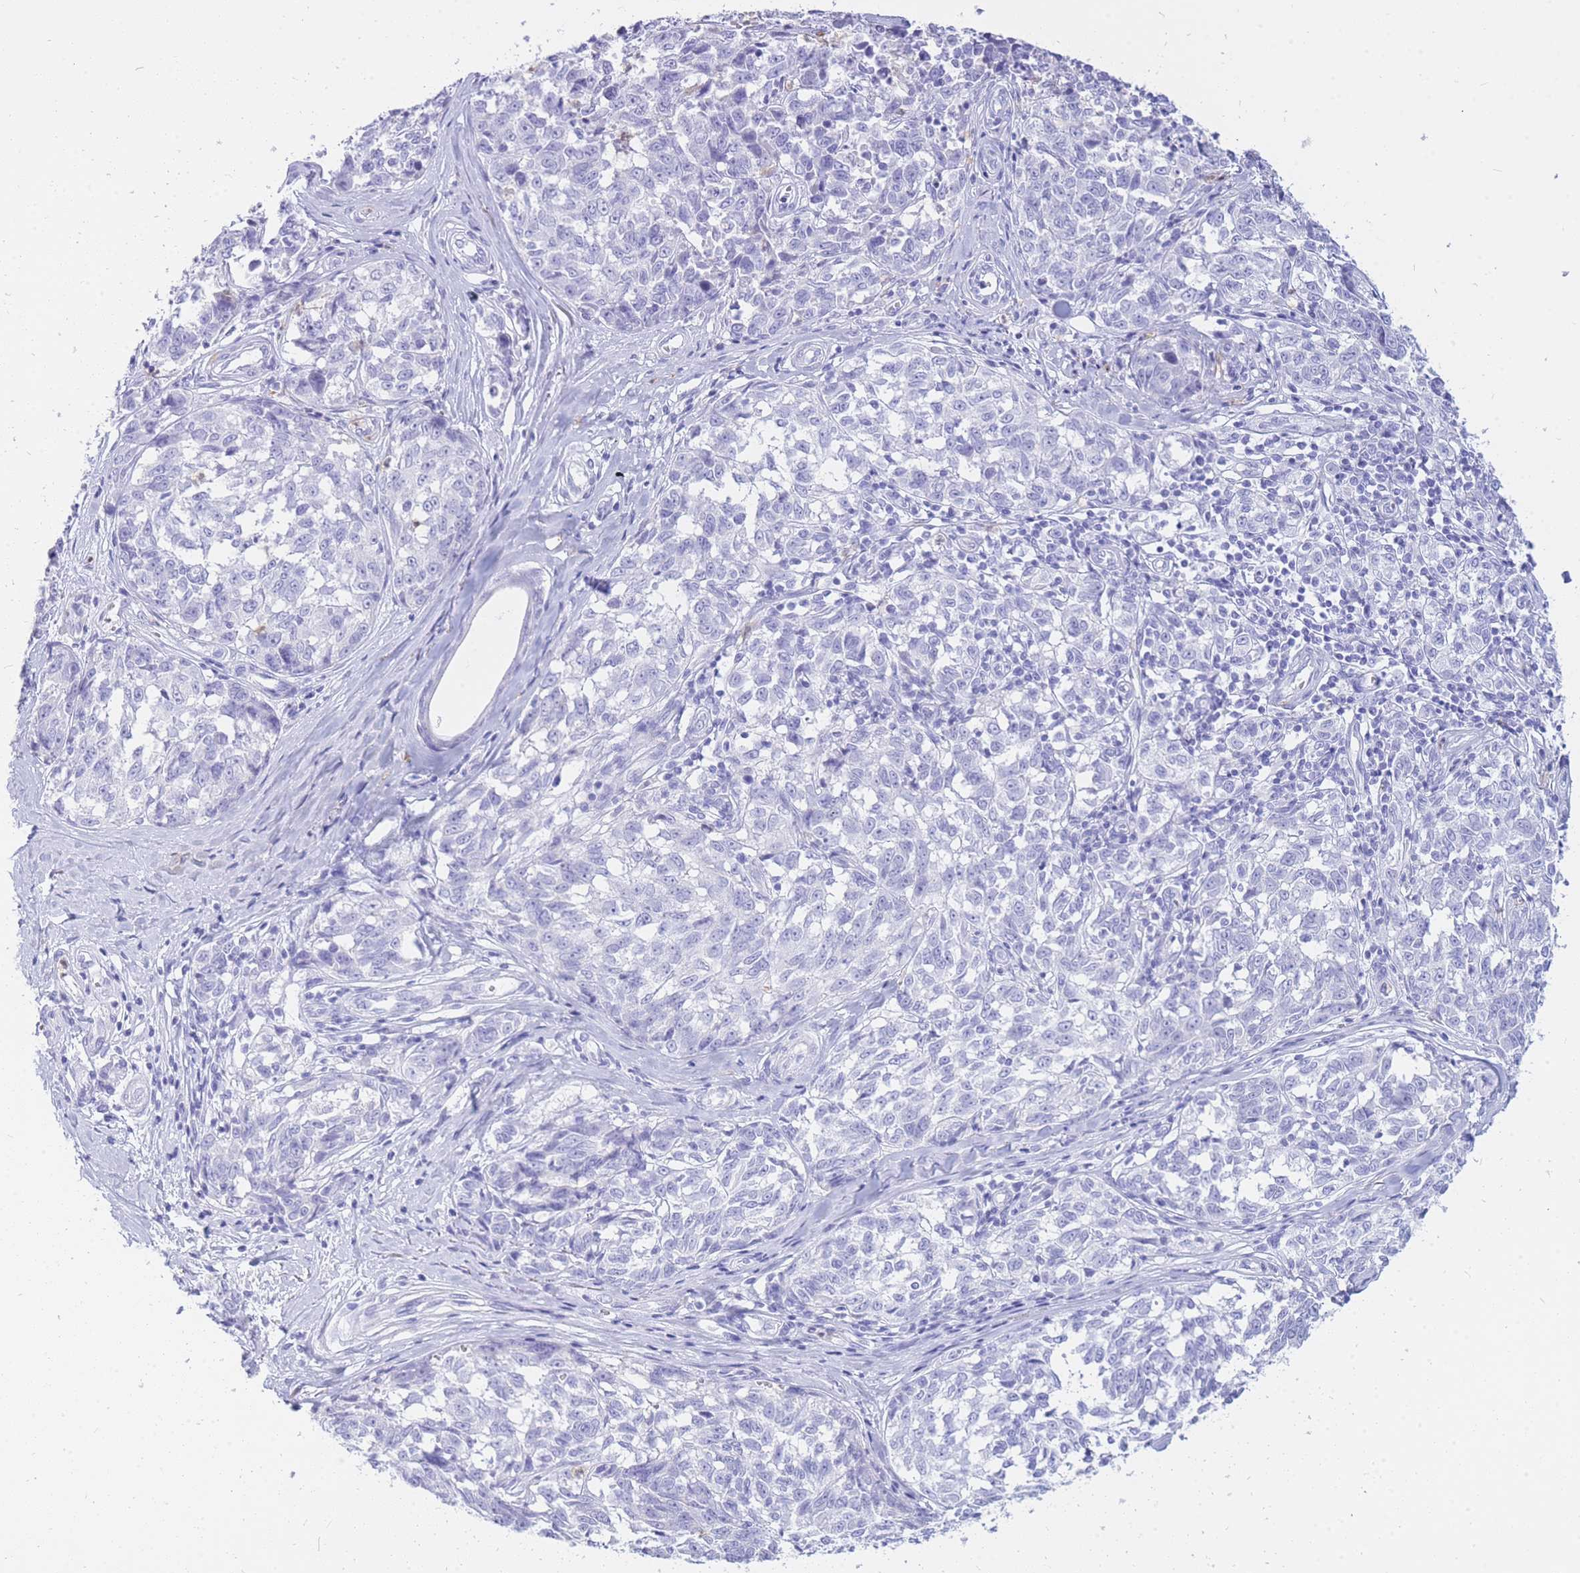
{"staining": {"intensity": "negative", "quantity": "none", "location": "none"}, "tissue": "melanoma", "cell_type": "Tumor cells", "image_type": "cancer", "snomed": [{"axis": "morphology", "description": "Normal tissue, NOS"}, {"axis": "morphology", "description": "Malignant melanoma, NOS"}, {"axis": "topography", "description": "Skin"}], "caption": "There is no significant expression in tumor cells of melanoma.", "gene": "HERC1", "patient": {"sex": "female", "age": 64}}